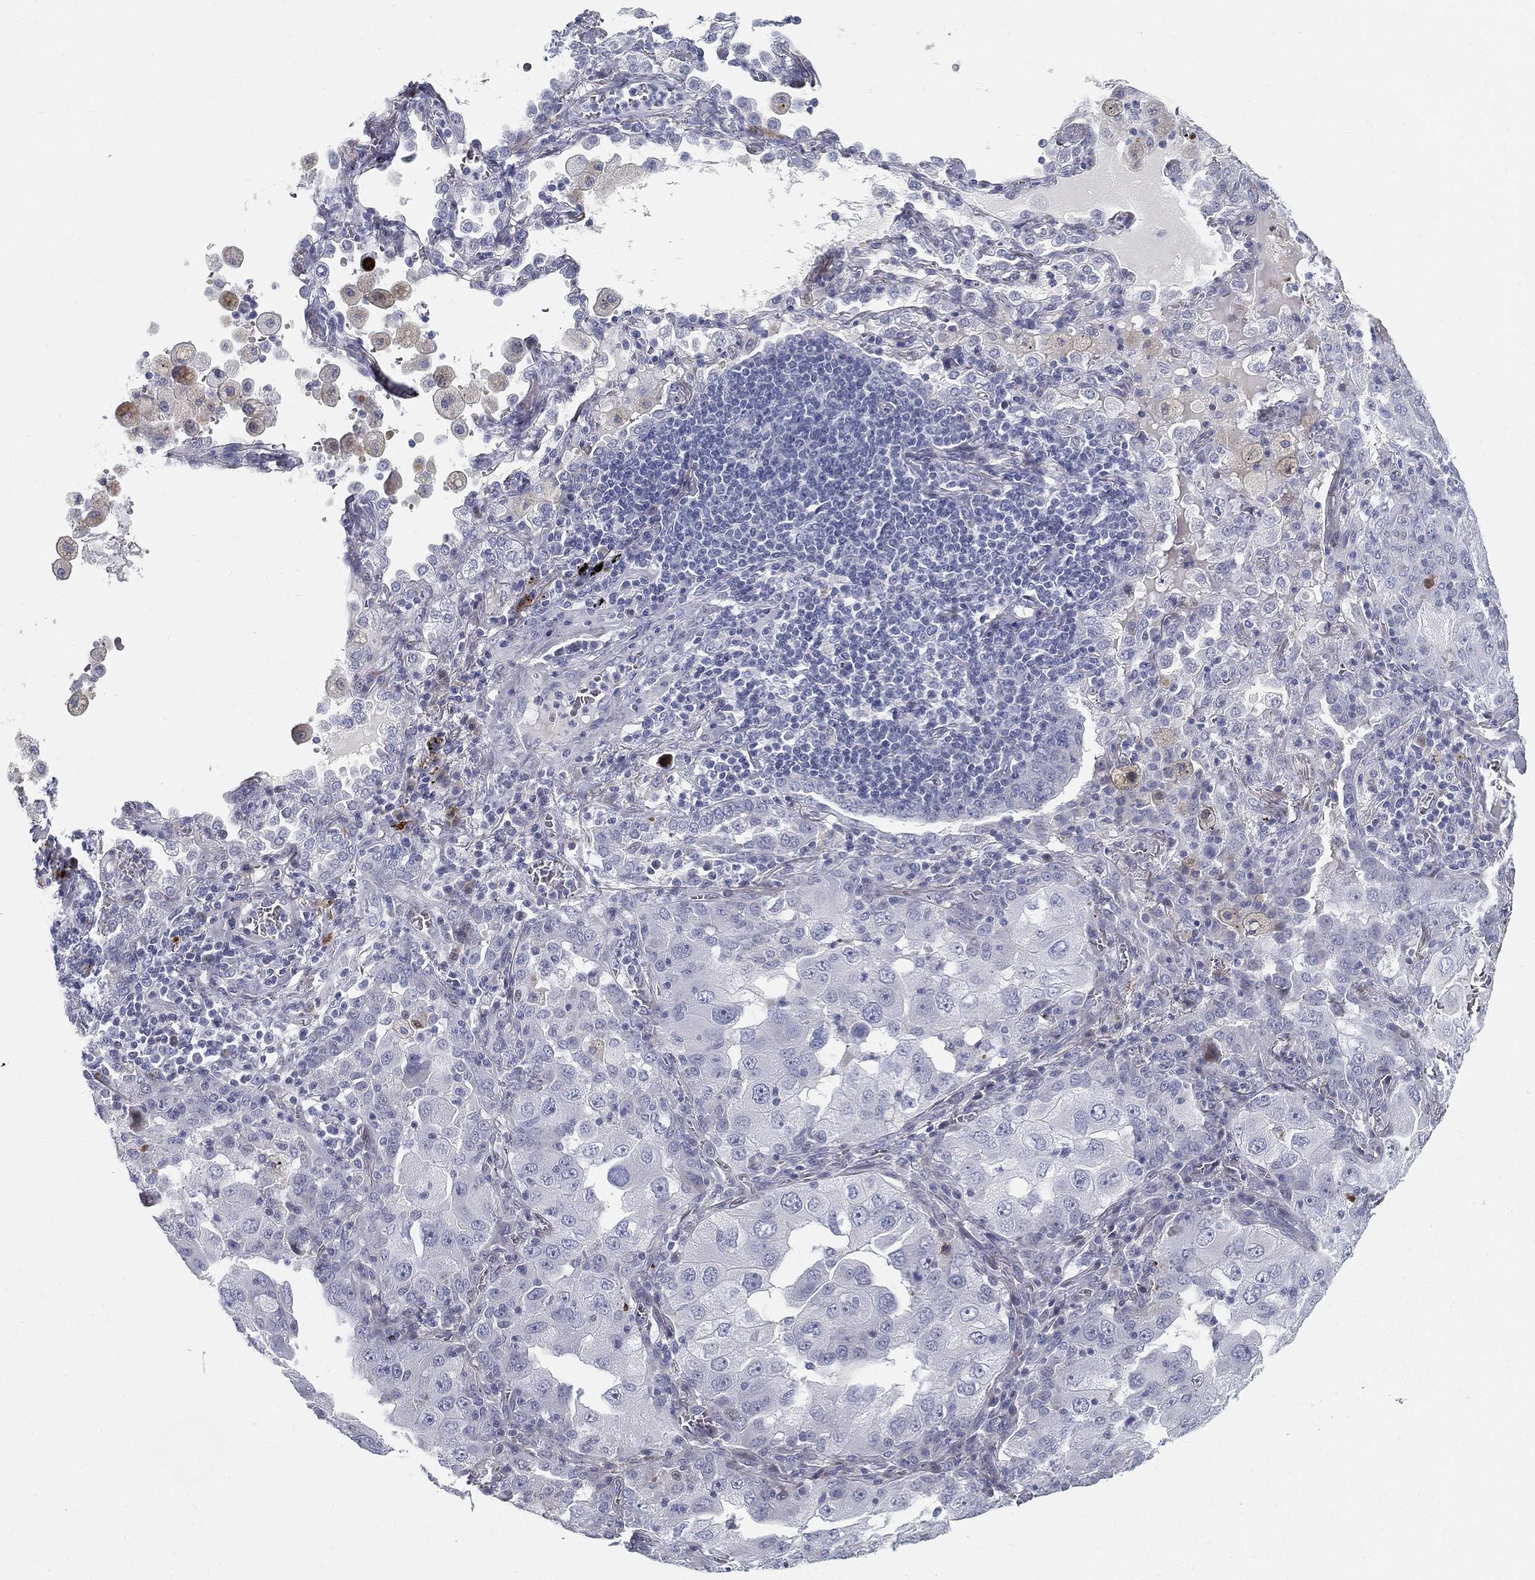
{"staining": {"intensity": "negative", "quantity": "none", "location": "none"}, "tissue": "lung cancer", "cell_type": "Tumor cells", "image_type": "cancer", "snomed": [{"axis": "morphology", "description": "Adenocarcinoma, NOS"}, {"axis": "topography", "description": "Lung"}], "caption": "High power microscopy photomicrograph of an immunohistochemistry image of adenocarcinoma (lung), revealing no significant expression in tumor cells. Brightfield microscopy of immunohistochemistry (IHC) stained with DAB (brown) and hematoxylin (blue), captured at high magnification.", "gene": "SPPL2C", "patient": {"sex": "female", "age": 61}}